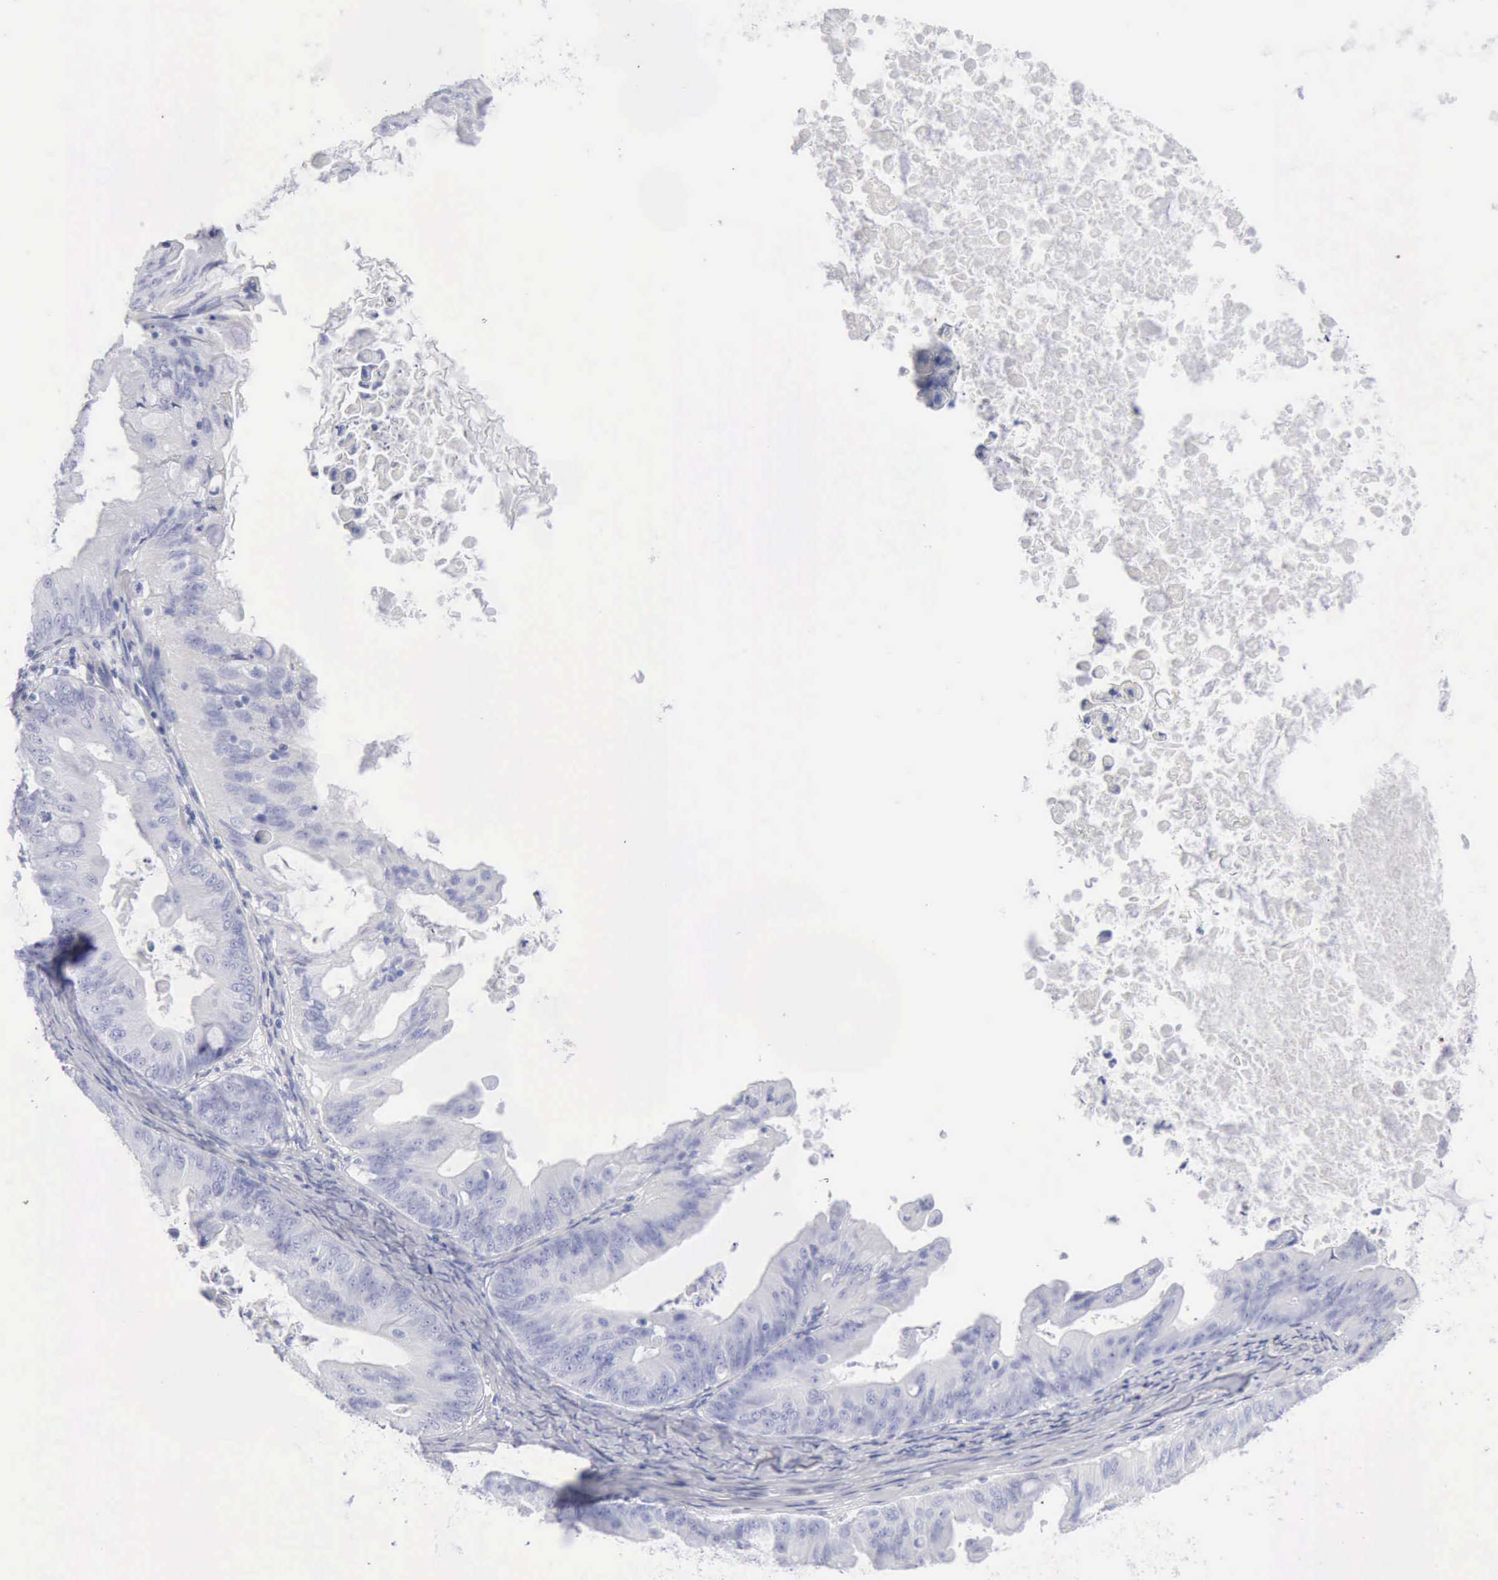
{"staining": {"intensity": "negative", "quantity": "none", "location": "none"}, "tissue": "ovarian cancer", "cell_type": "Tumor cells", "image_type": "cancer", "snomed": [{"axis": "morphology", "description": "Cystadenocarcinoma, mucinous, NOS"}, {"axis": "topography", "description": "Ovary"}], "caption": "Ovarian mucinous cystadenocarcinoma stained for a protein using IHC shows no positivity tumor cells.", "gene": "KRT5", "patient": {"sex": "female", "age": 37}}